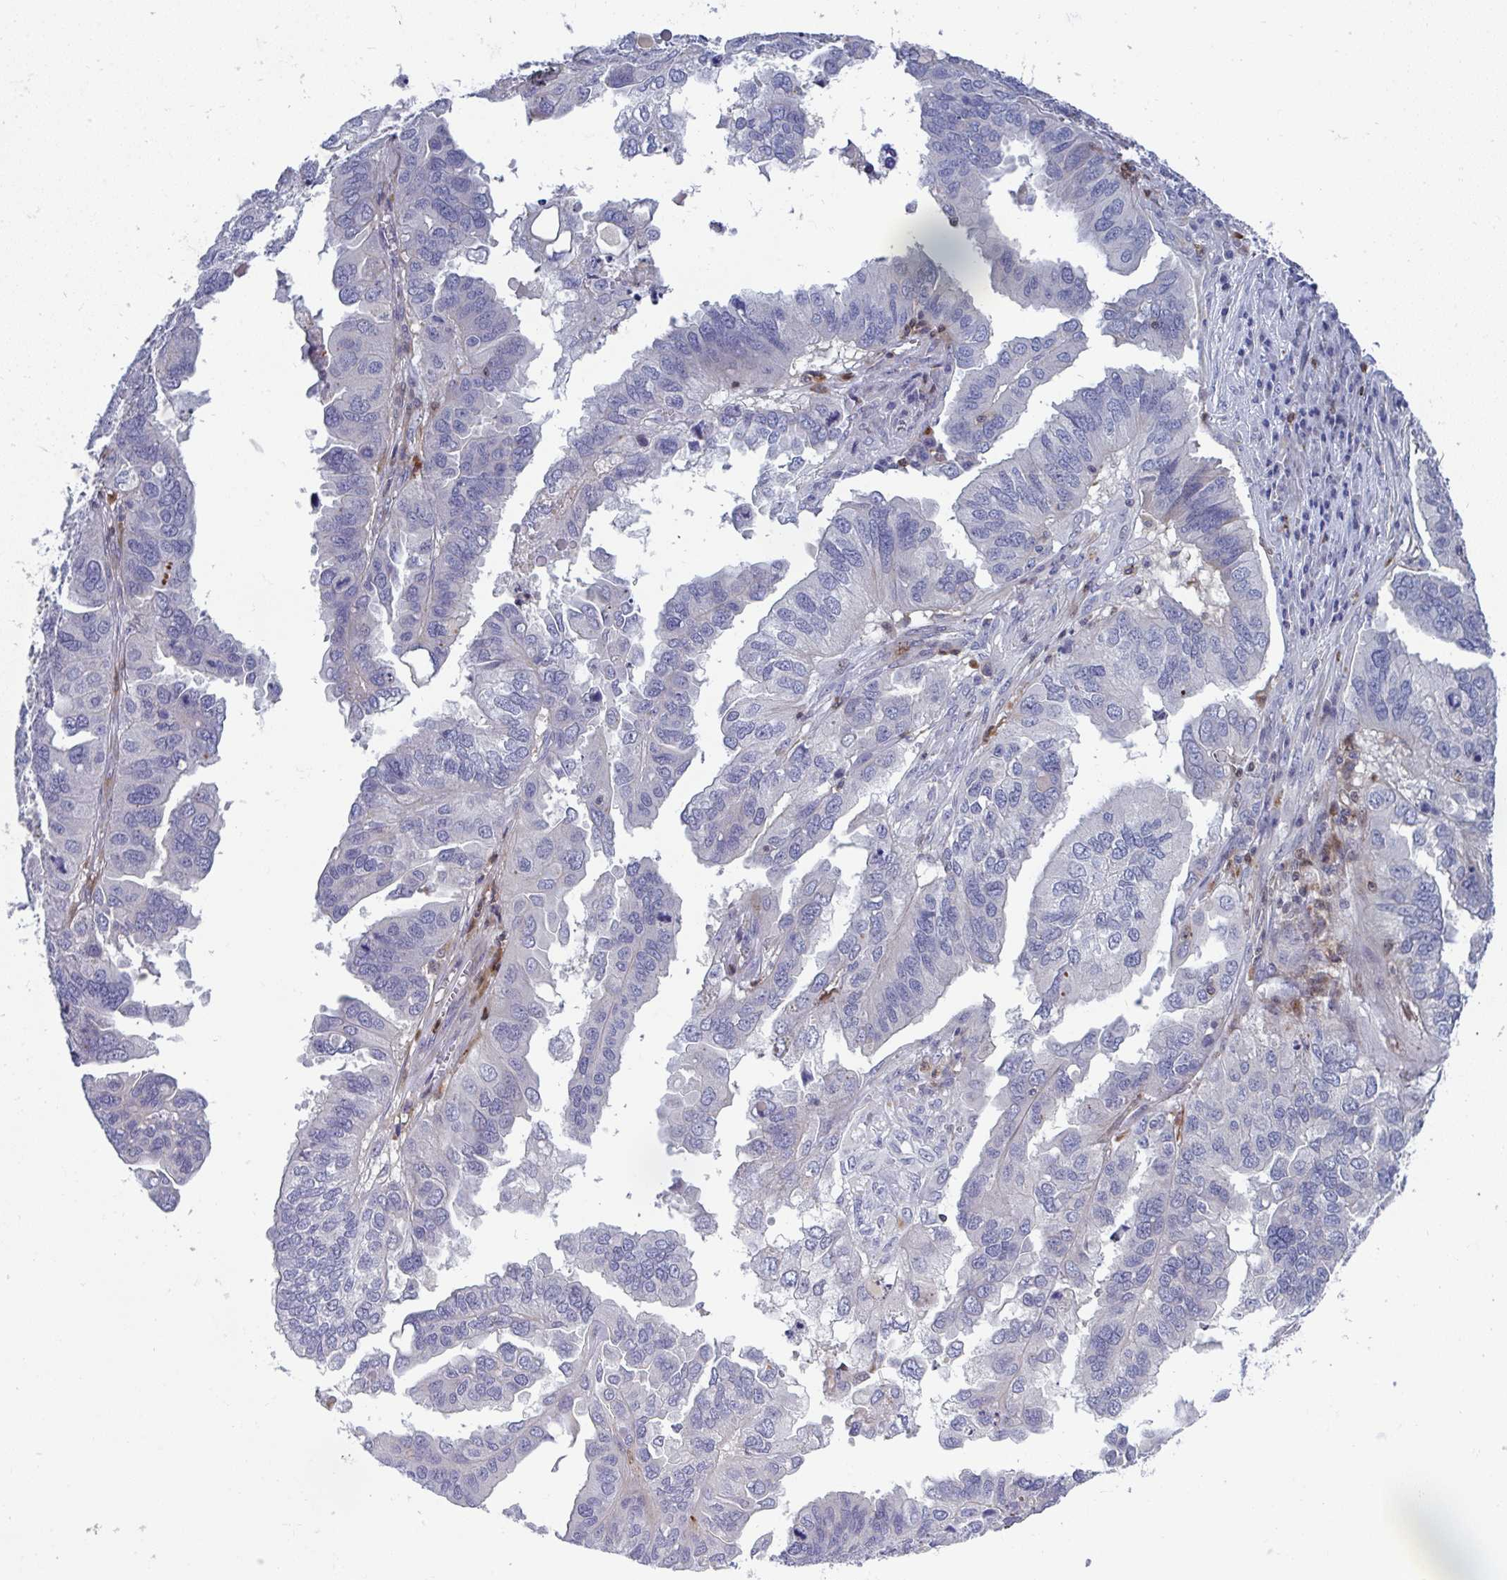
{"staining": {"intensity": "weak", "quantity": "<25%", "location": "cytoplasmic/membranous"}, "tissue": "ovarian cancer", "cell_type": "Tumor cells", "image_type": "cancer", "snomed": [{"axis": "morphology", "description": "Cystadenocarcinoma, serous, NOS"}, {"axis": "topography", "description": "Ovary"}], "caption": "Ovarian cancer (serous cystadenocarcinoma) stained for a protein using immunohistochemistry (IHC) exhibits no expression tumor cells.", "gene": "AOC2", "patient": {"sex": "female", "age": 79}}